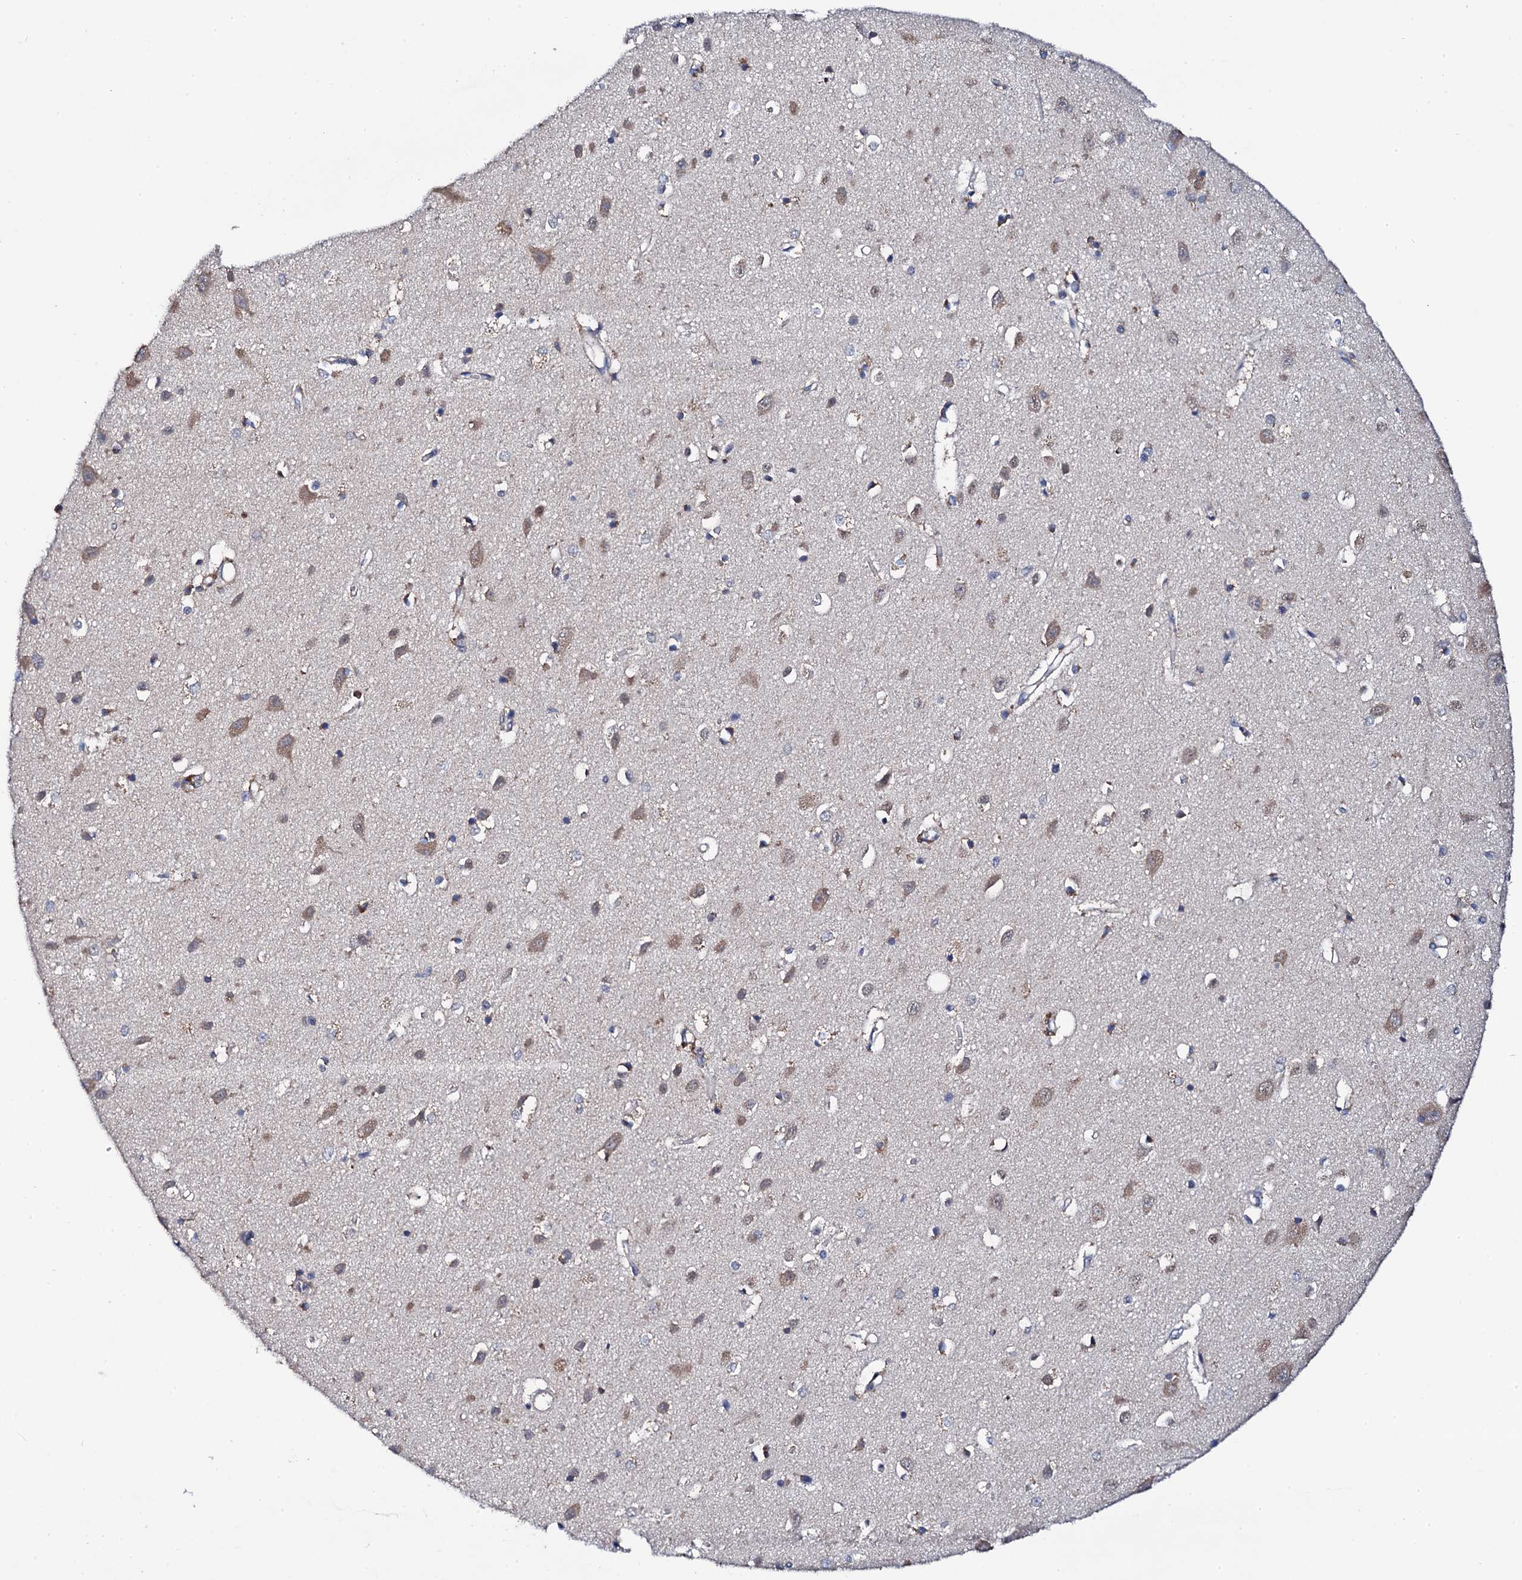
{"staining": {"intensity": "negative", "quantity": "none", "location": "none"}, "tissue": "cerebral cortex", "cell_type": "Endothelial cells", "image_type": "normal", "snomed": [{"axis": "morphology", "description": "Normal tissue, NOS"}, {"axis": "topography", "description": "Cerebral cortex"}], "caption": "Micrograph shows no protein positivity in endothelial cells of benign cerebral cortex.", "gene": "COG4", "patient": {"sex": "female", "age": 64}}